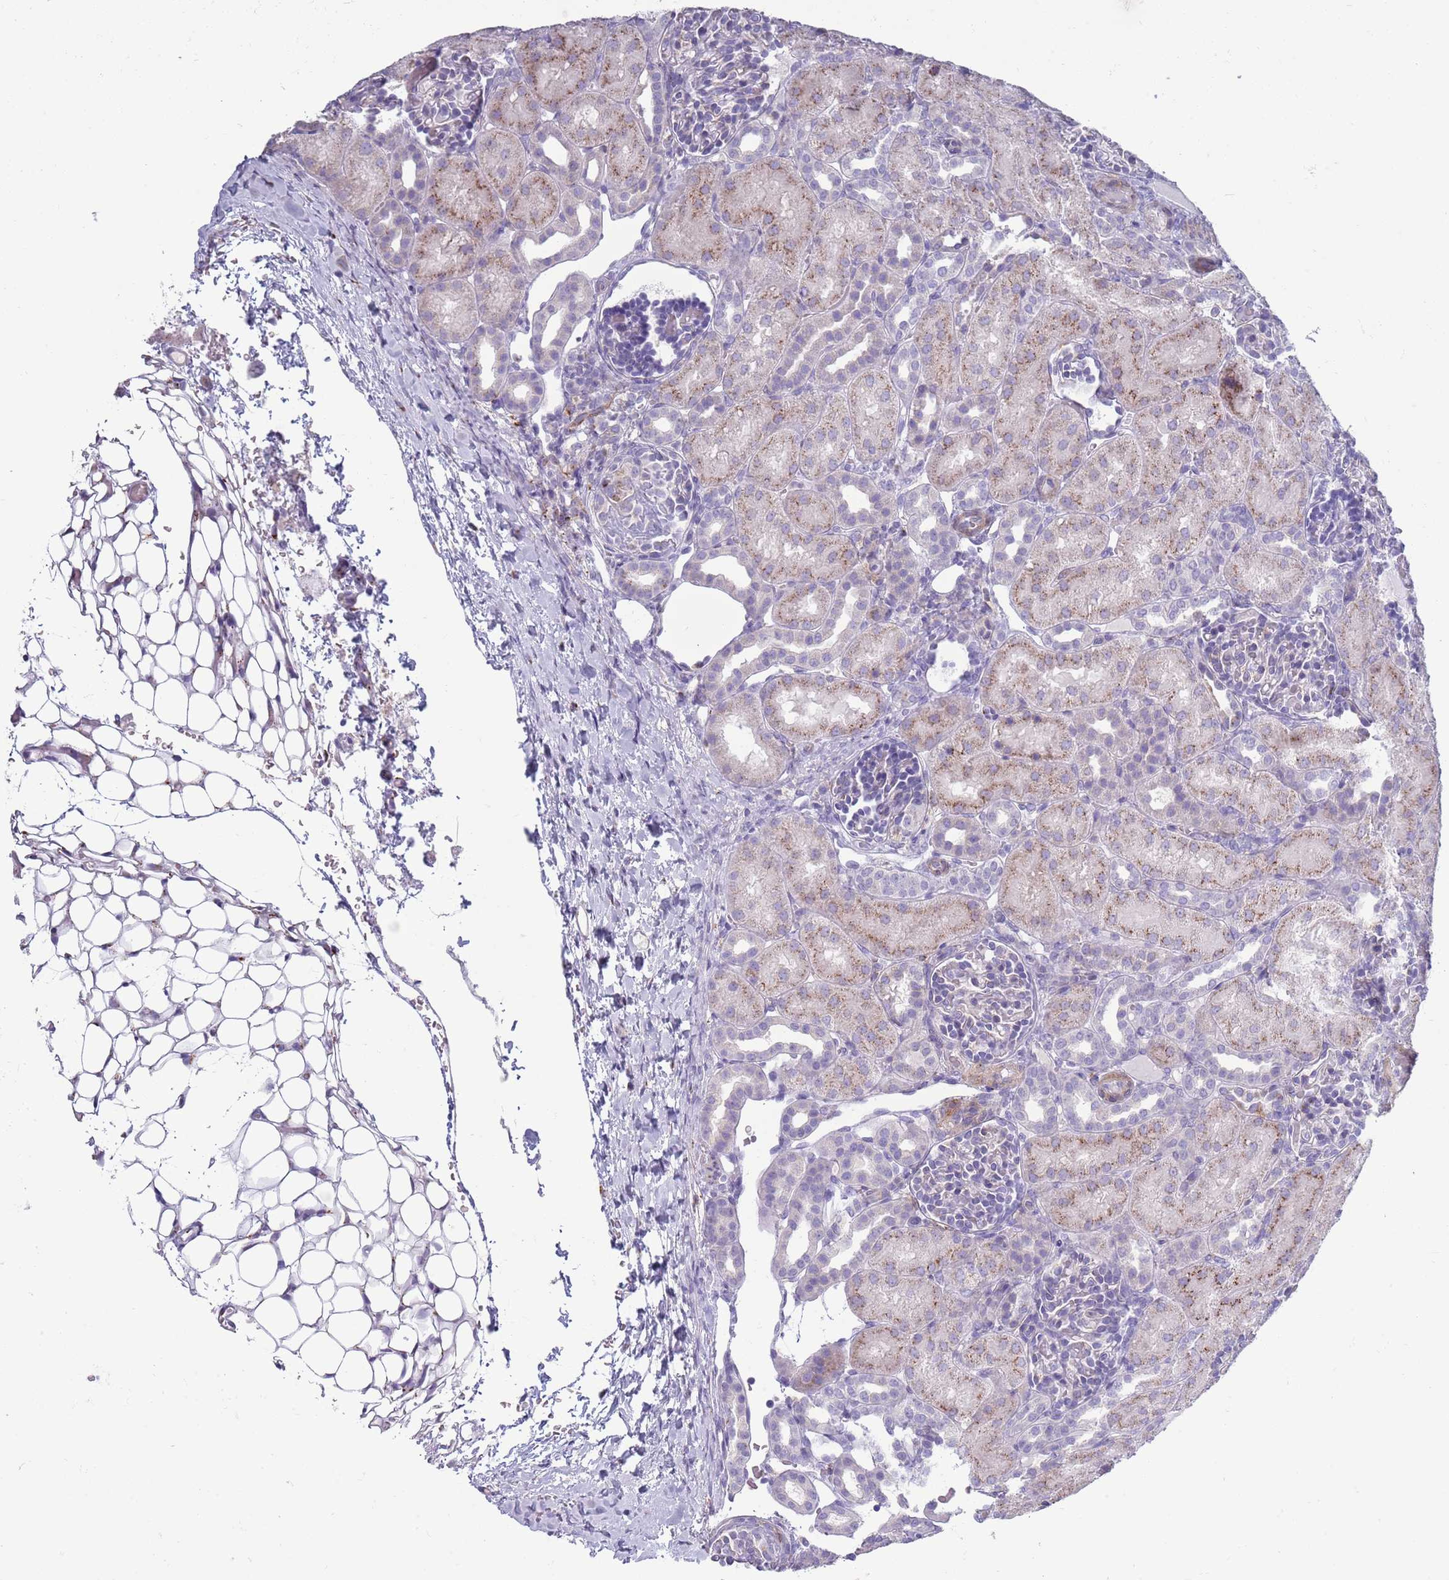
{"staining": {"intensity": "moderate", "quantity": "<25%", "location": "cytoplasmic/membranous"}, "tissue": "kidney", "cell_type": "Cells in glomeruli", "image_type": "normal", "snomed": [{"axis": "morphology", "description": "Normal tissue, NOS"}, {"axis": "topography", "description": "Kidney"}], "caption": "DAB (3,3'-diaminobenzidine) immunohistochemical staining of benign kidney displays moderate cytoplasmic/membranous protein positivity in about <25% of cells in glomeruli.", "gene": "ACSBG1", "patient": {"sex": "male", "age": 1}}